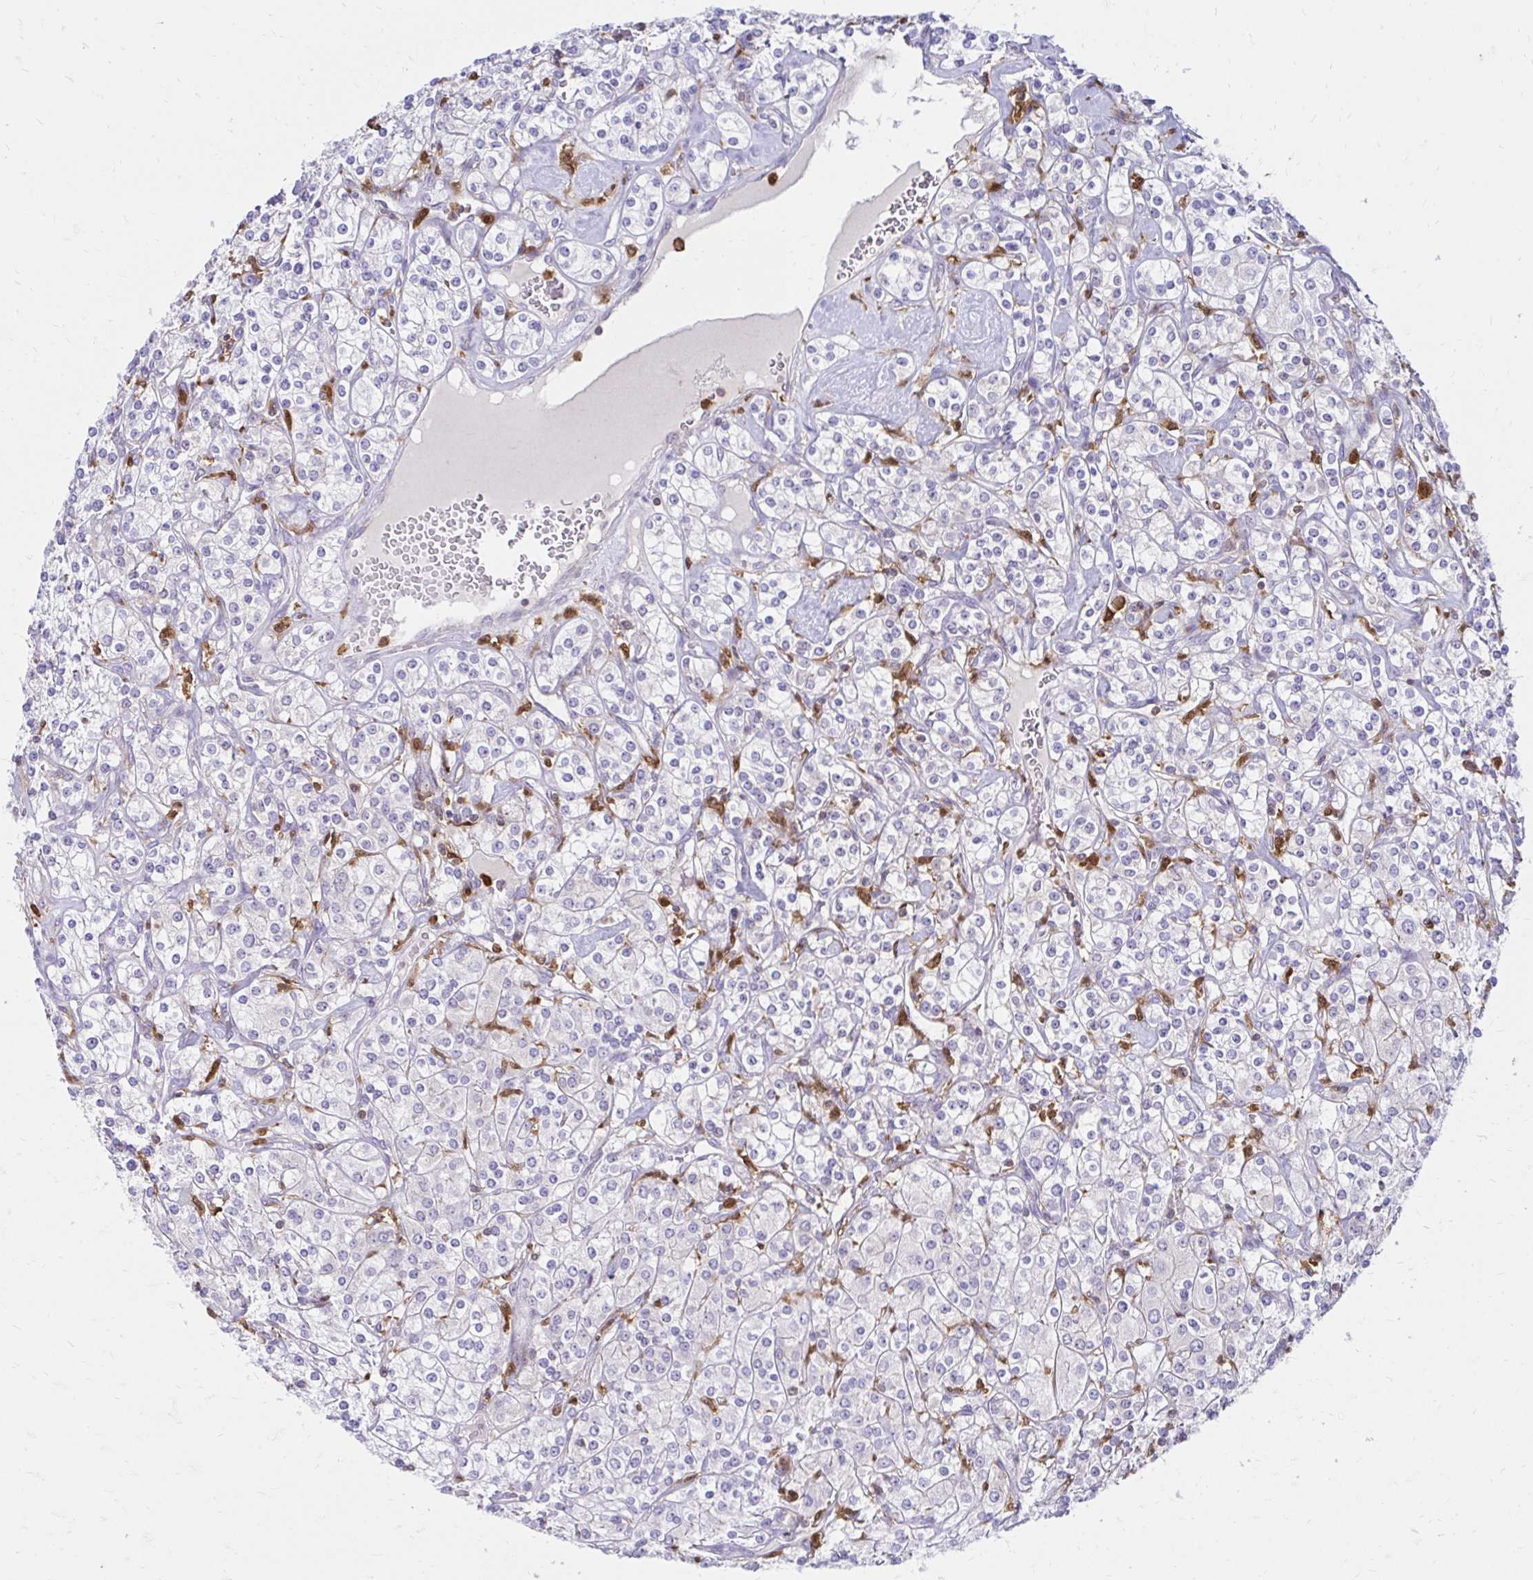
{"staining": {"intensity": "negative", "quantity": "none", "location": "none"}, "tissue": "renal cancer", "cell_type": "Tumor cells", "image_type": "cancer", "snomed": [{"axis": "morphology", "description": "Adenocarcinoma, NOS"}, {"axis": "topography", "description": "Kidney"}], "caption": "DAB immunohistochemical staining of human adenocarcinoma (renal) displays no significant staining in tumor cells.", "gene": "PYCARD", "patient": {"sex": "male", "age": 77}}